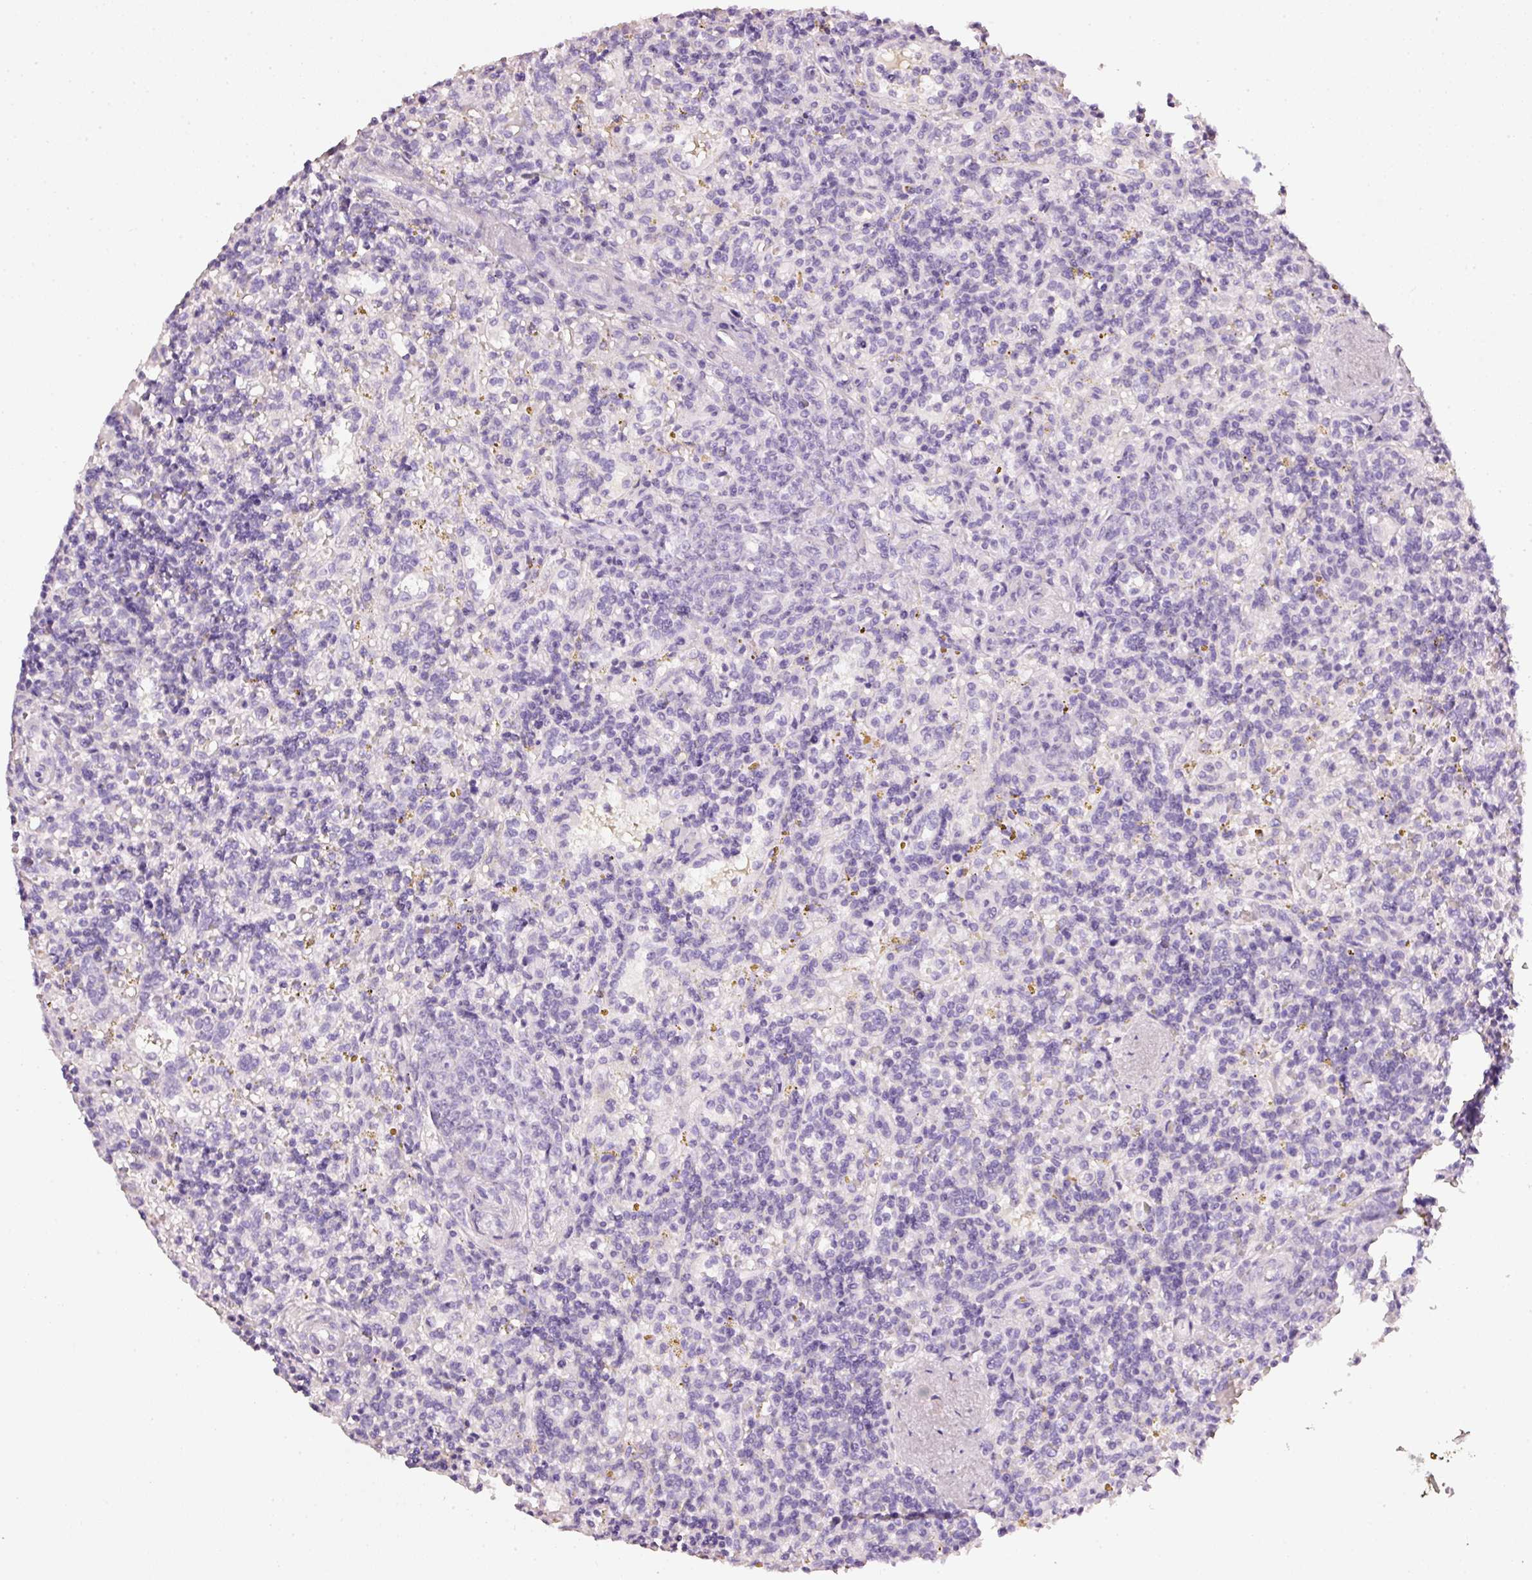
{"staining": {"intensity": "negative", "quantity": "none", "location": "none"}, "tissue": "lymphoma", "cell_type": "Tumor cells", "image_type": "cancer", "snomed": [{"axis": "morphology", "description": "Malignant lymphoma, non-Hodgkin's type, Low grade"}, {"axis": "topography", "description": "Spleen"}], "caption": "Immunohistochemistry of low-grade malignant lymphoma, non-Hodgkin's type demonstrates no expression in tumor cells.", "gene": "PDXDC1", "patient": {"sex": "male", "age": 67}}